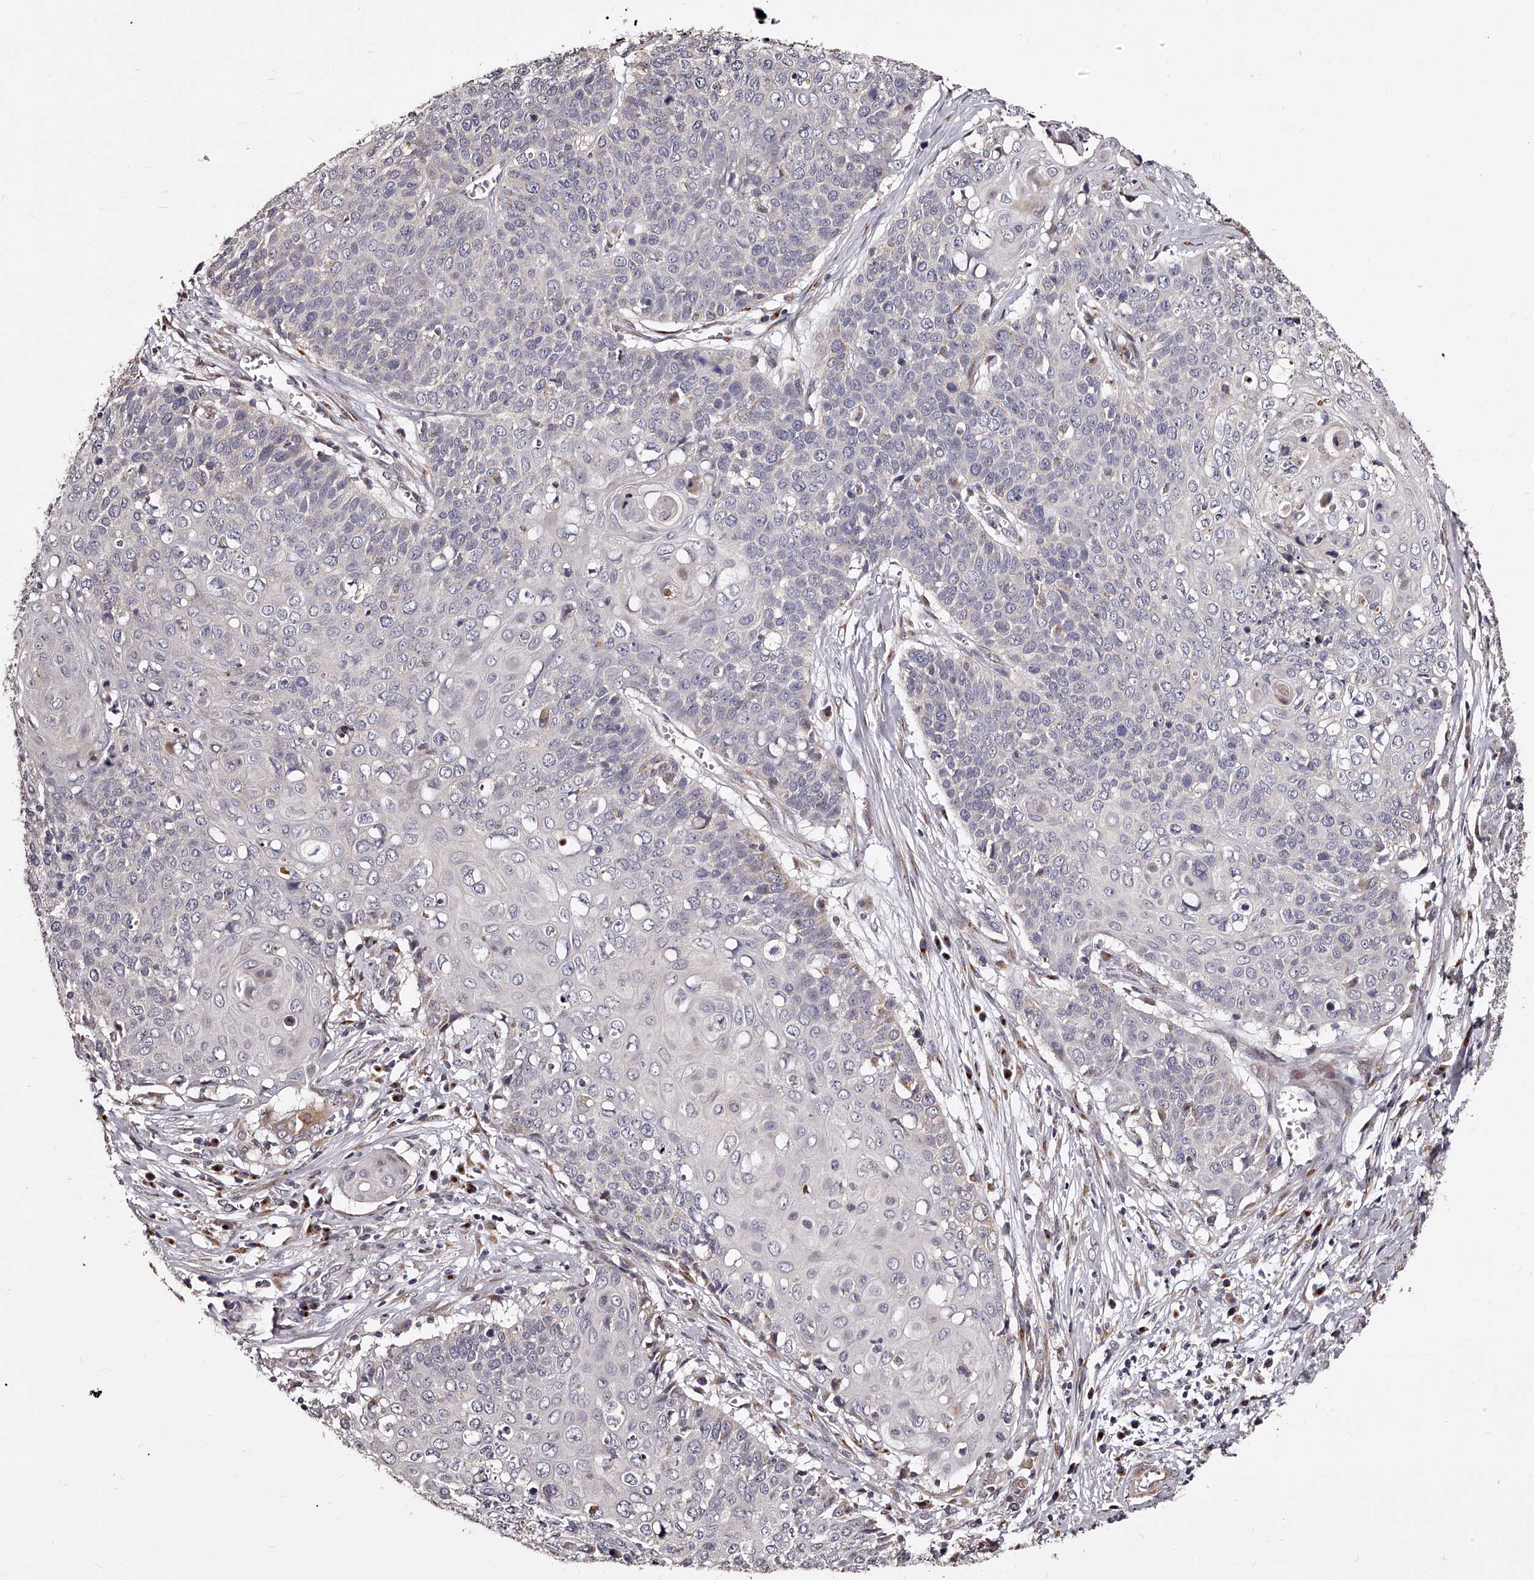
{"staining": {"intensity": "negative", "quantity": "none", "location": "none"}, "tissue": "cervical cancer", "cell_type": "Tumor cells", "image_type": "cancer", "snomed": [{"axis": "morphology", "description": "Squamous cell carcinoma, NOS"}, {"axis": "topography", "description": "Cervix"}], "caption": "Tumor cells are negative for brown protein staining in cervical cancer (squamous cell carcinoma).", "gene": "RSC1A1", "patient": {"sex": "female", "age": 39}}